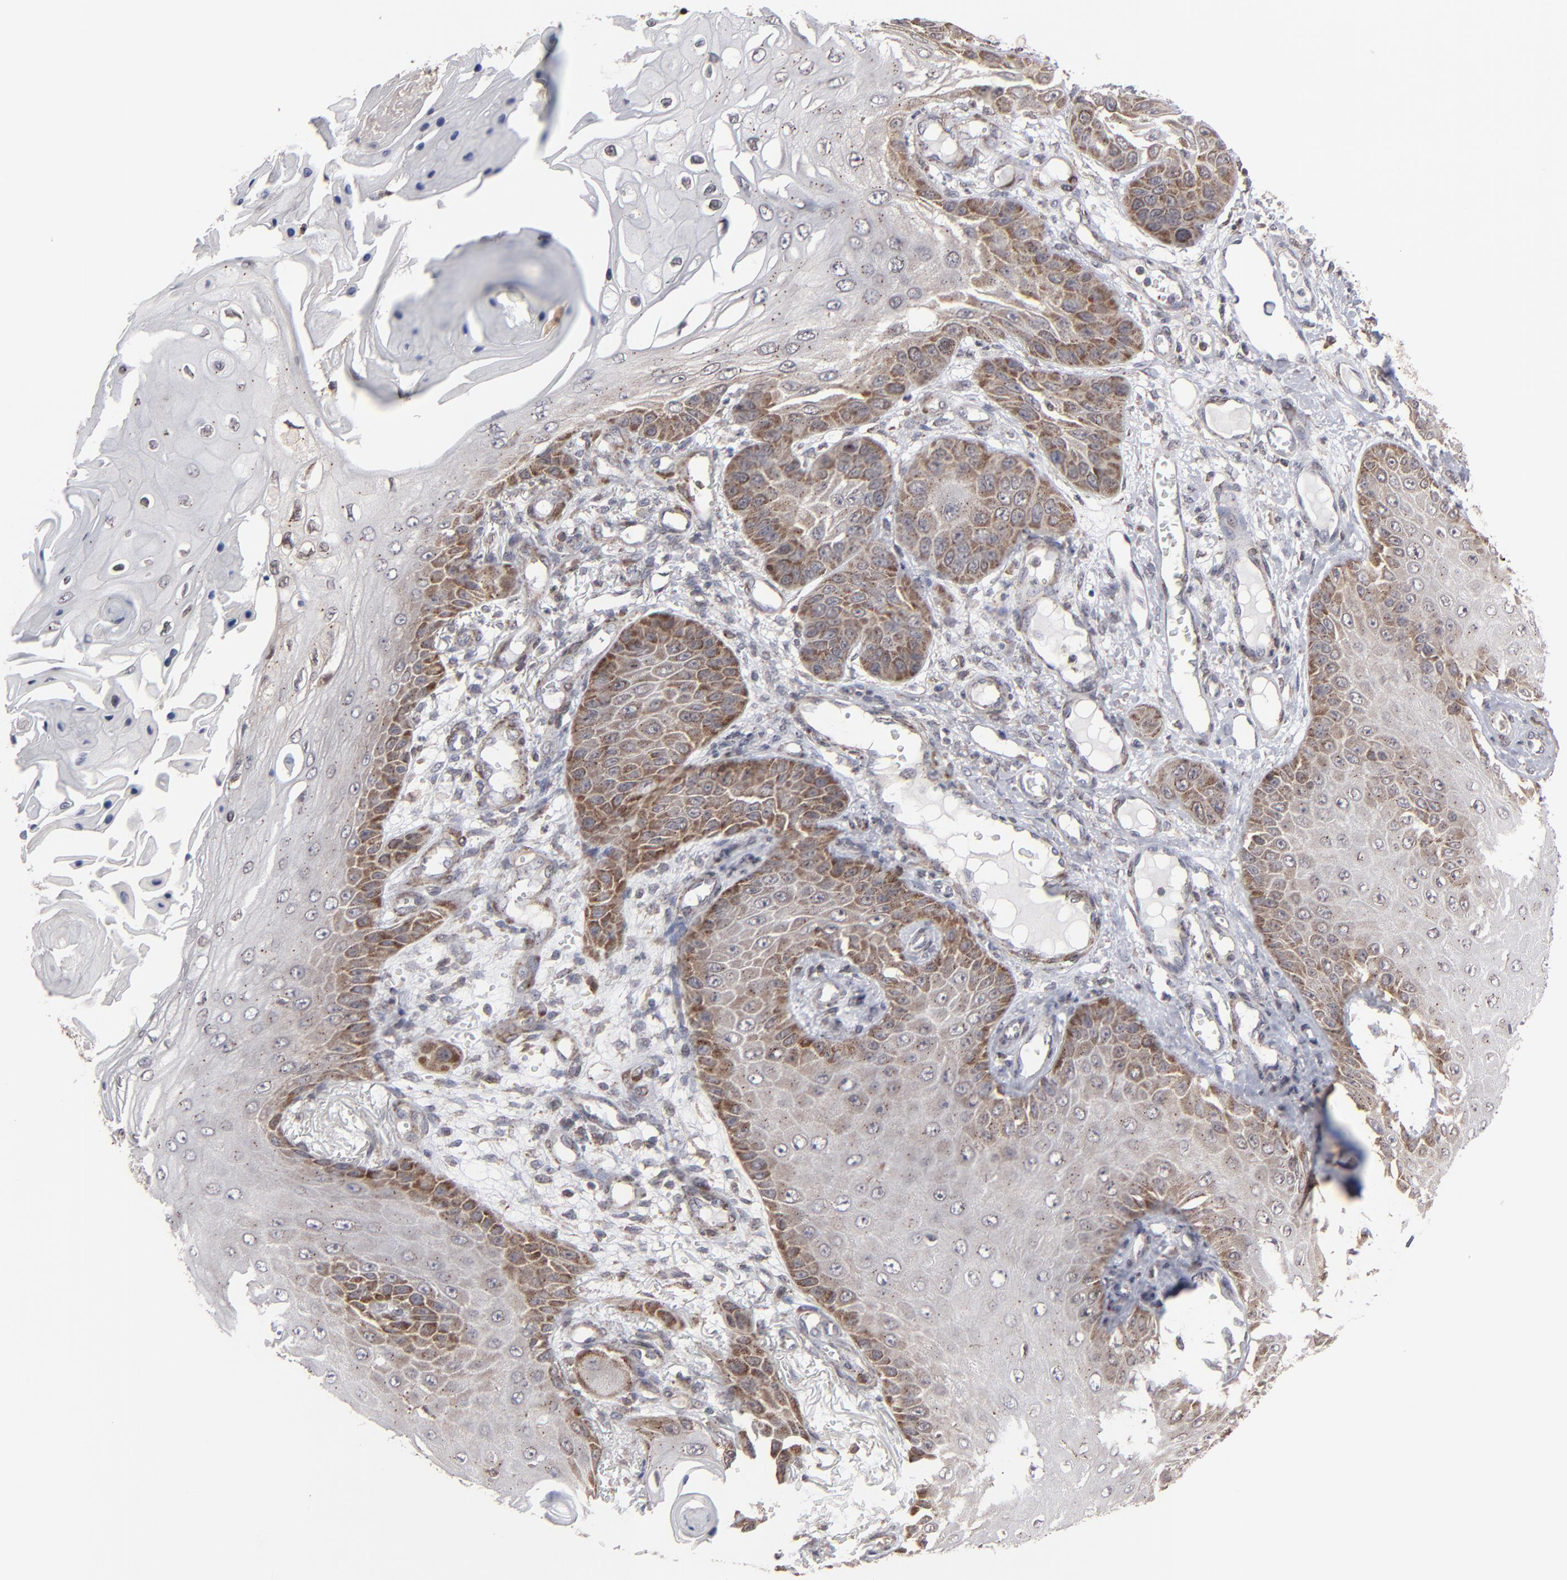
{"staining": {"intensity": "moderate", "quantity": ">75%", "location": "cytoplasmic/membranous"}, "tissue": "skin cancer", "cell_type": "Tumor cells", "image_type": "cancer", "snomed": [{"axis": "morphology", "description": "Squamous cell carcinoma, NOS"}, {"axis": "topography", "description": "Skin"}], "caption": "Human skin squamous cell carcinoma stained with a protein marker exhibits moderate staining in tumor cells.", "gene": "KIAA2026", "patient": {"sex": "female", "age": 40}}